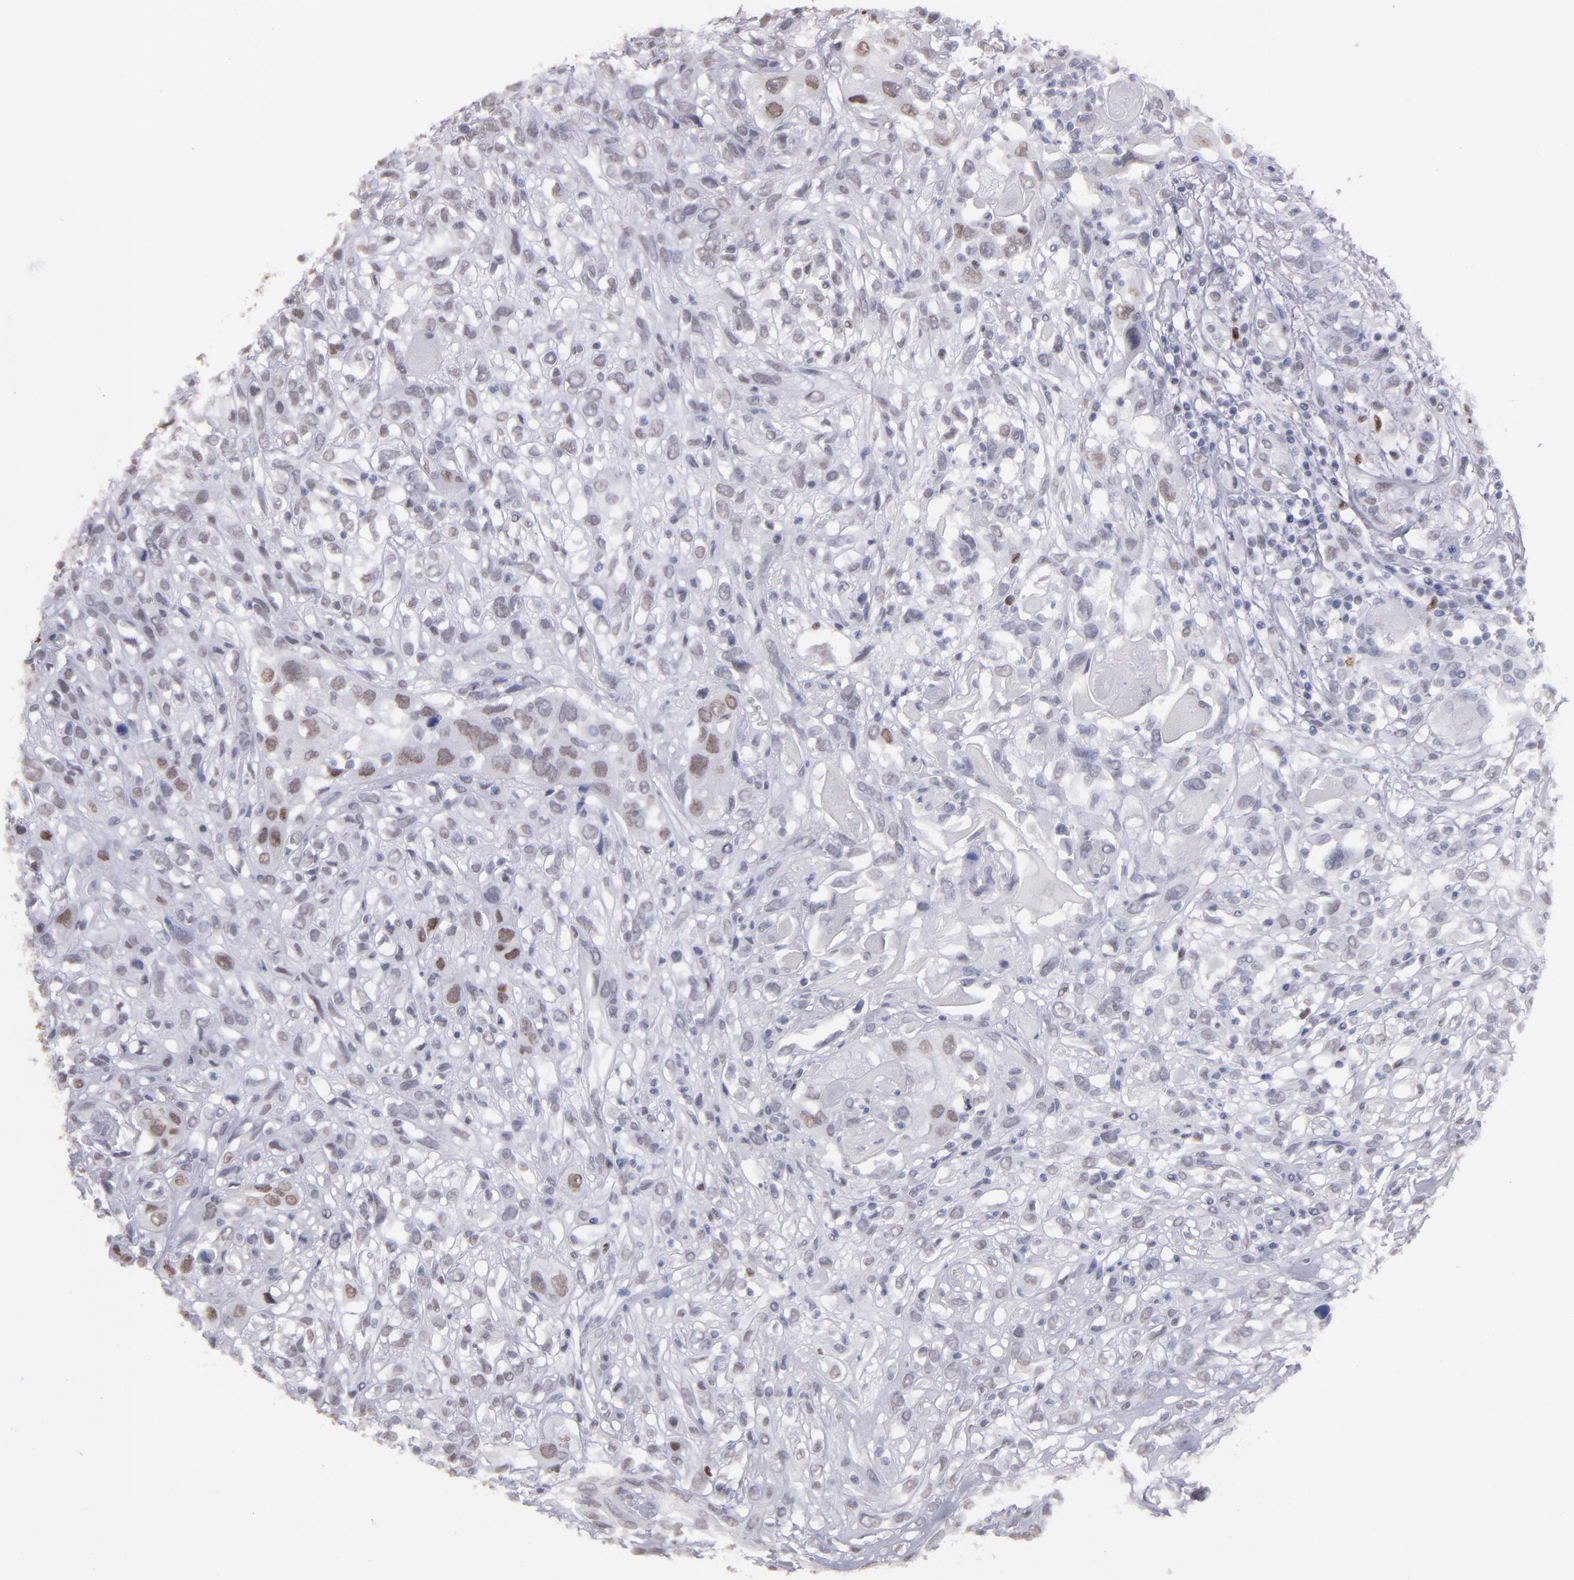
{"staining": {"intensity": "weak", "quantity": "<25%", "location": "nuclear"}, "tissue": "head and neck cancer", "cell_type": "Tumor cells", "image_type": "cancer", "snomed": [{"axis": "morphology", "description": "Neoplasm, malignant, NOS"}, {"axis": "topography", "description": "Salivary gland"}, {"axis": "topography", "description": "Head-Neck"}], "caption": "DAB (3,3'-diaminobenzidine) immunohistochemical staining of malignant neoplasm (head and neck) demonstrates no significant expression in tumor cells. Nuclei are stained in blue.", "gene": "IRF4", "patient": {"sex": "male", "age": 43}}